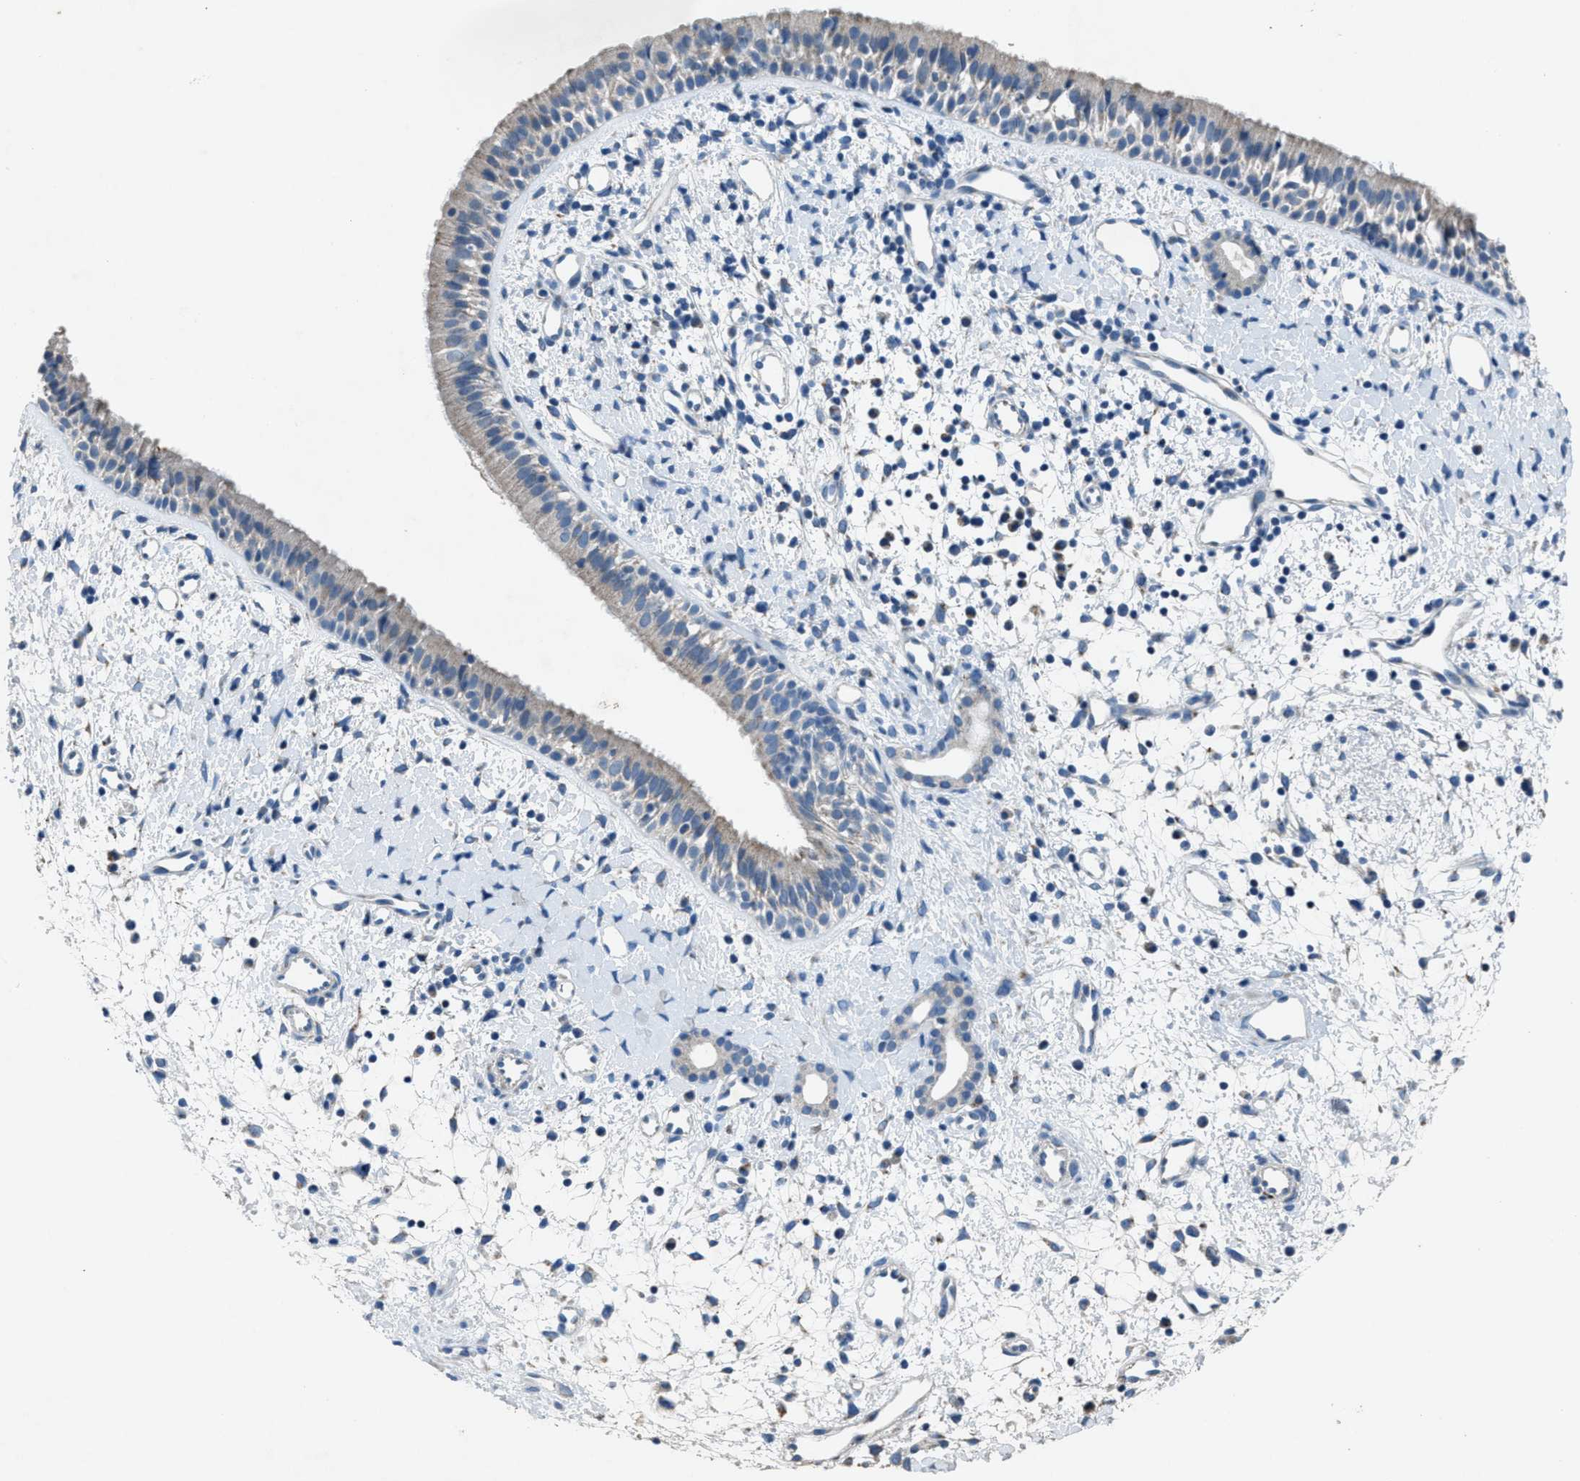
{"staining": {"intensity": "negative", "quantity": "none", "location": "none"}, "tissue": "nasopharynx", "cell_type": "Respiratory epithelial cells", "image_type": "normal", "snomed": [{"axis": "morphology", "description": "Normal tissue, NOS"}, {"axis": "topography", "description": "Nasopharynx"}], "caption": "Immunohistochemical staining of unremarkable nasopharynx reveals no significant staining in respiratory epithelial cells.", "gene": "ADAM2", "patient": {"sex": "male", "age": 22}}